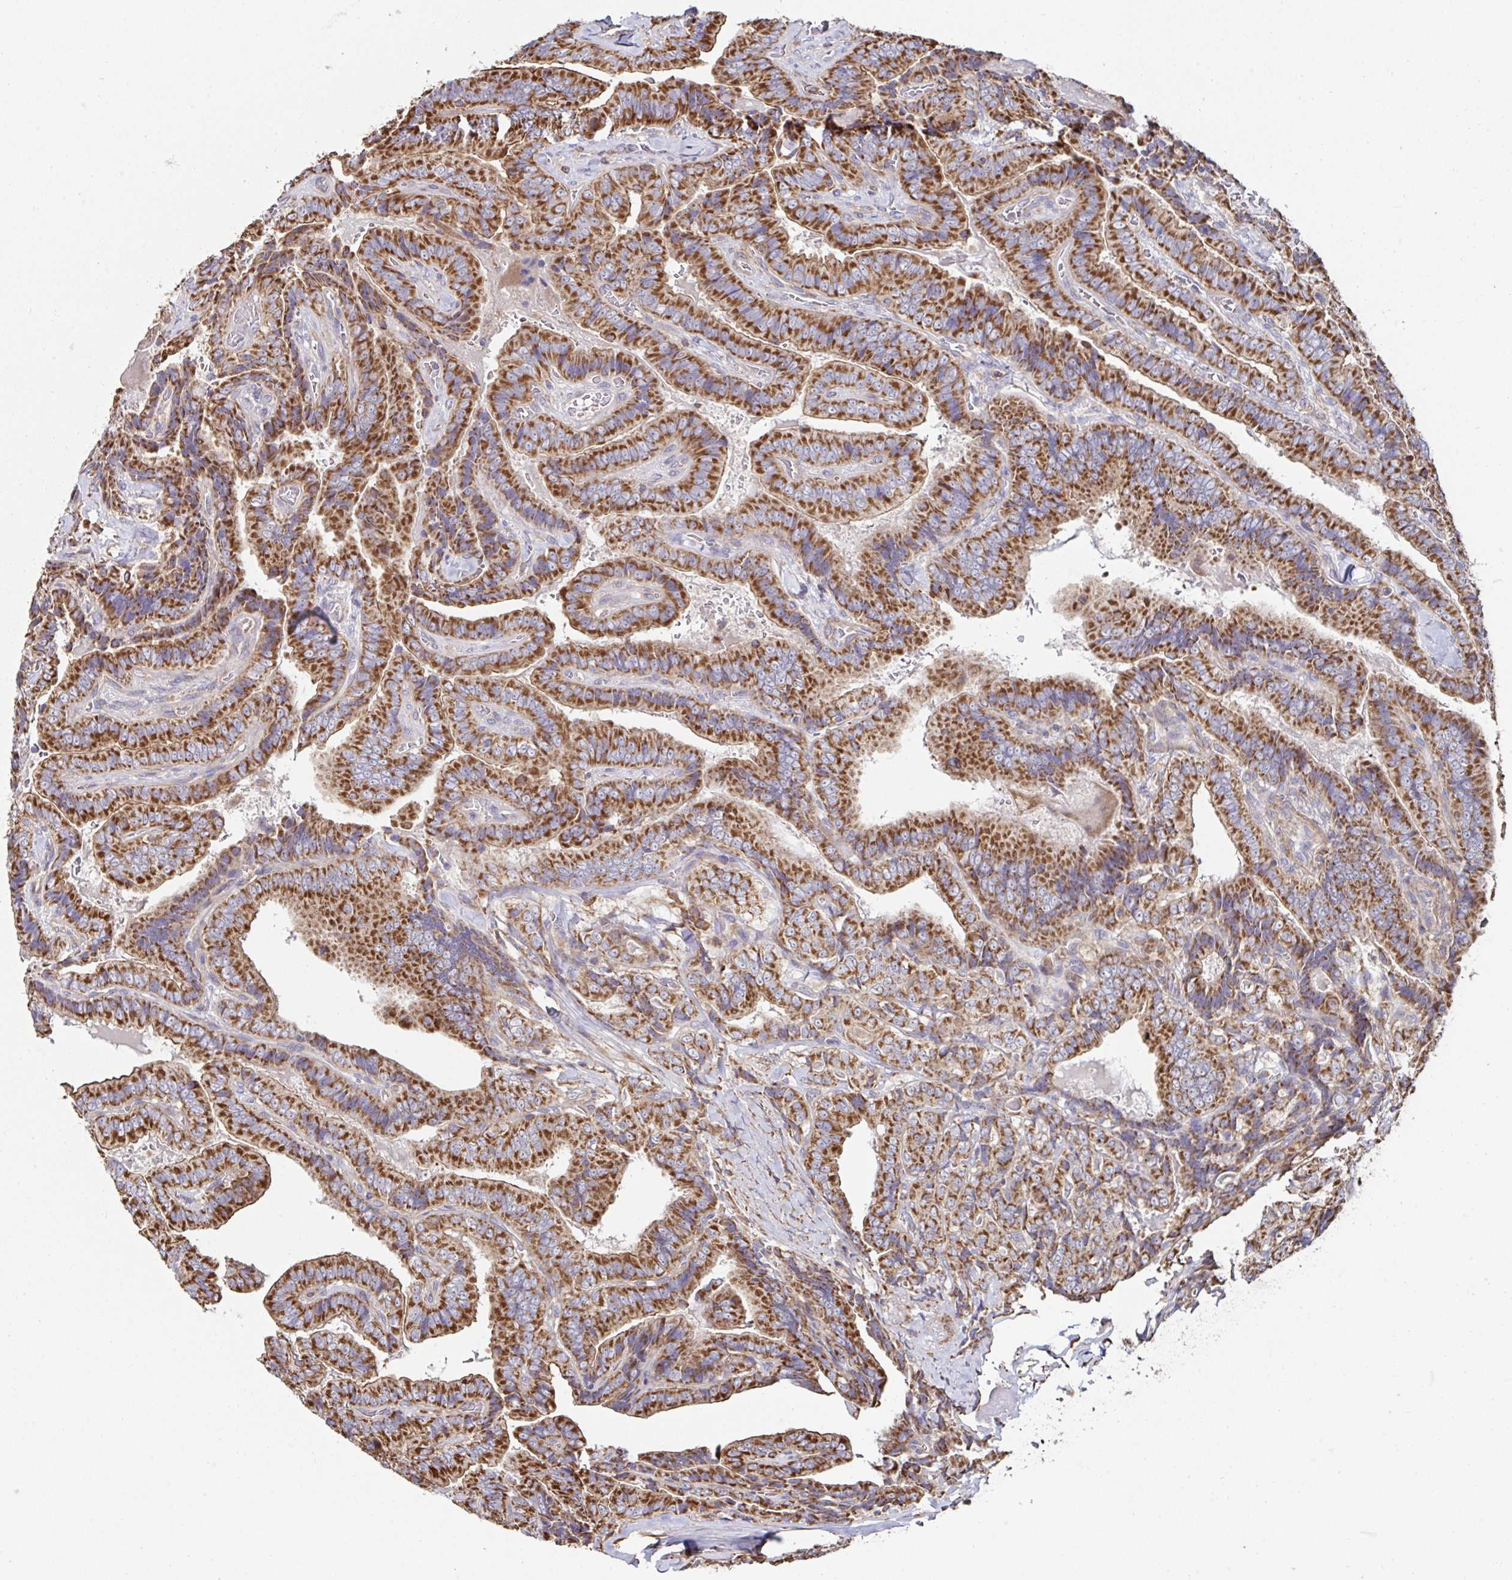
{"staining": {"intensity": "strong", "quantity": ">75%", "location": "cytoplasmic/membranous"}, "tissue": "thyroid cancer", "cell_type": "Tumor cells", "image_type": "cancer", "snomed": [{"axis": "morphology", "description": "Papillary adenocarcinoma, NOS"}, {"axis": "topography", "description": "Thyroid gland"}], "caption": "The immunohistochemical stain labels strong cytoplasmic/membranous staining in tumor cells of thyroid cancer tissue.", "gene": "DZANK1", "patient": {"sex": "male", "age": 61}}